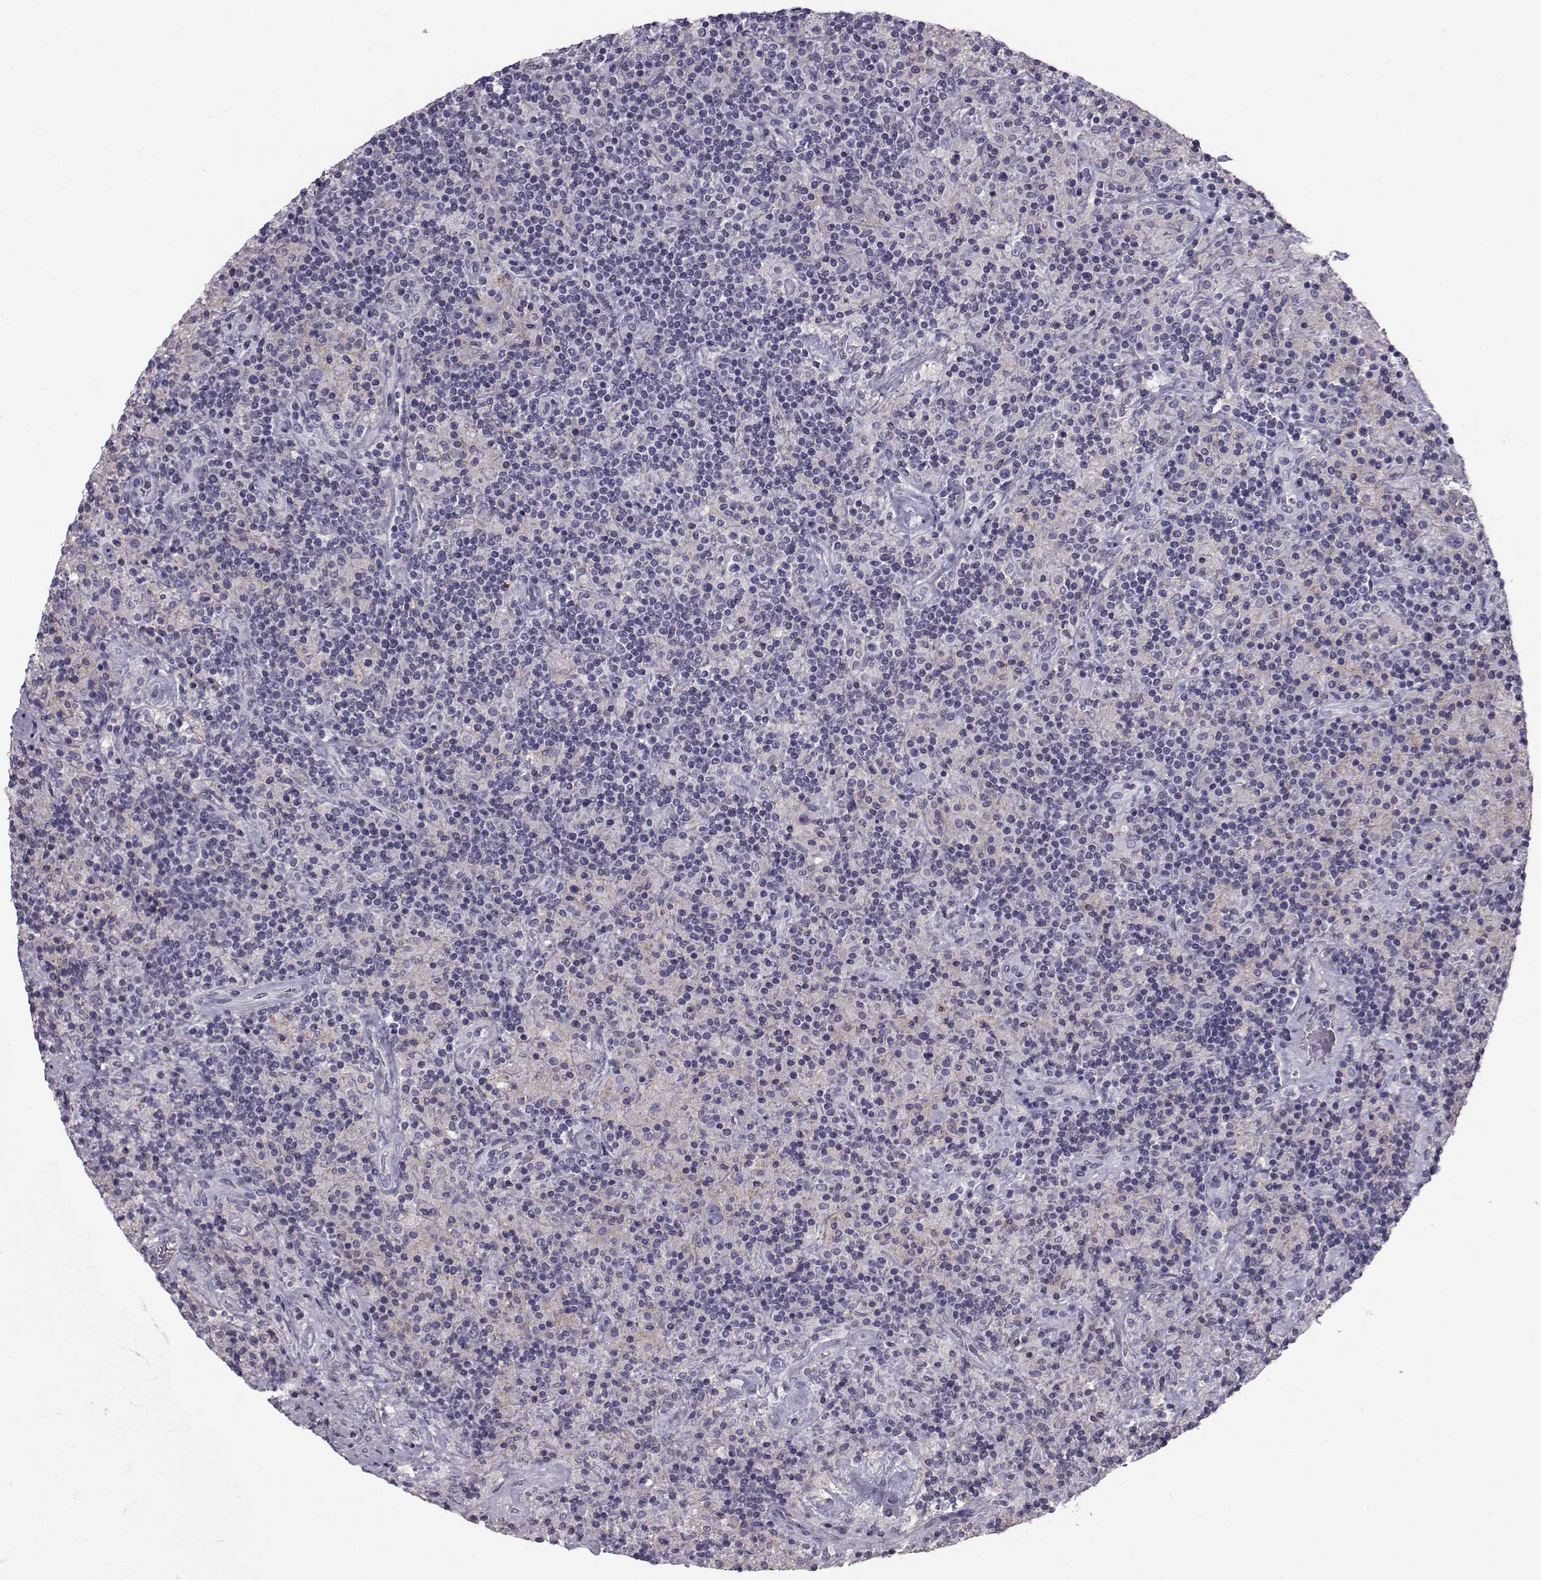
{"staining": {"intensity": "negative", "quantity": "none", "location": "none"}, "tissue": "lymphoma", "cell_type": "Tumor cells", "image_type": "cancer", "snomed": [{"axis": "morphology", "description": "Hodgkin's disease, NOS"}, {"axis": "topography", "description": "Lymph node"}], "caption": "Histopathology image shows no protein expression in tumor cells of lymphoma tissue.", "gene": "SPDYE4", "patient": {"sex": "male", "age": 70}}